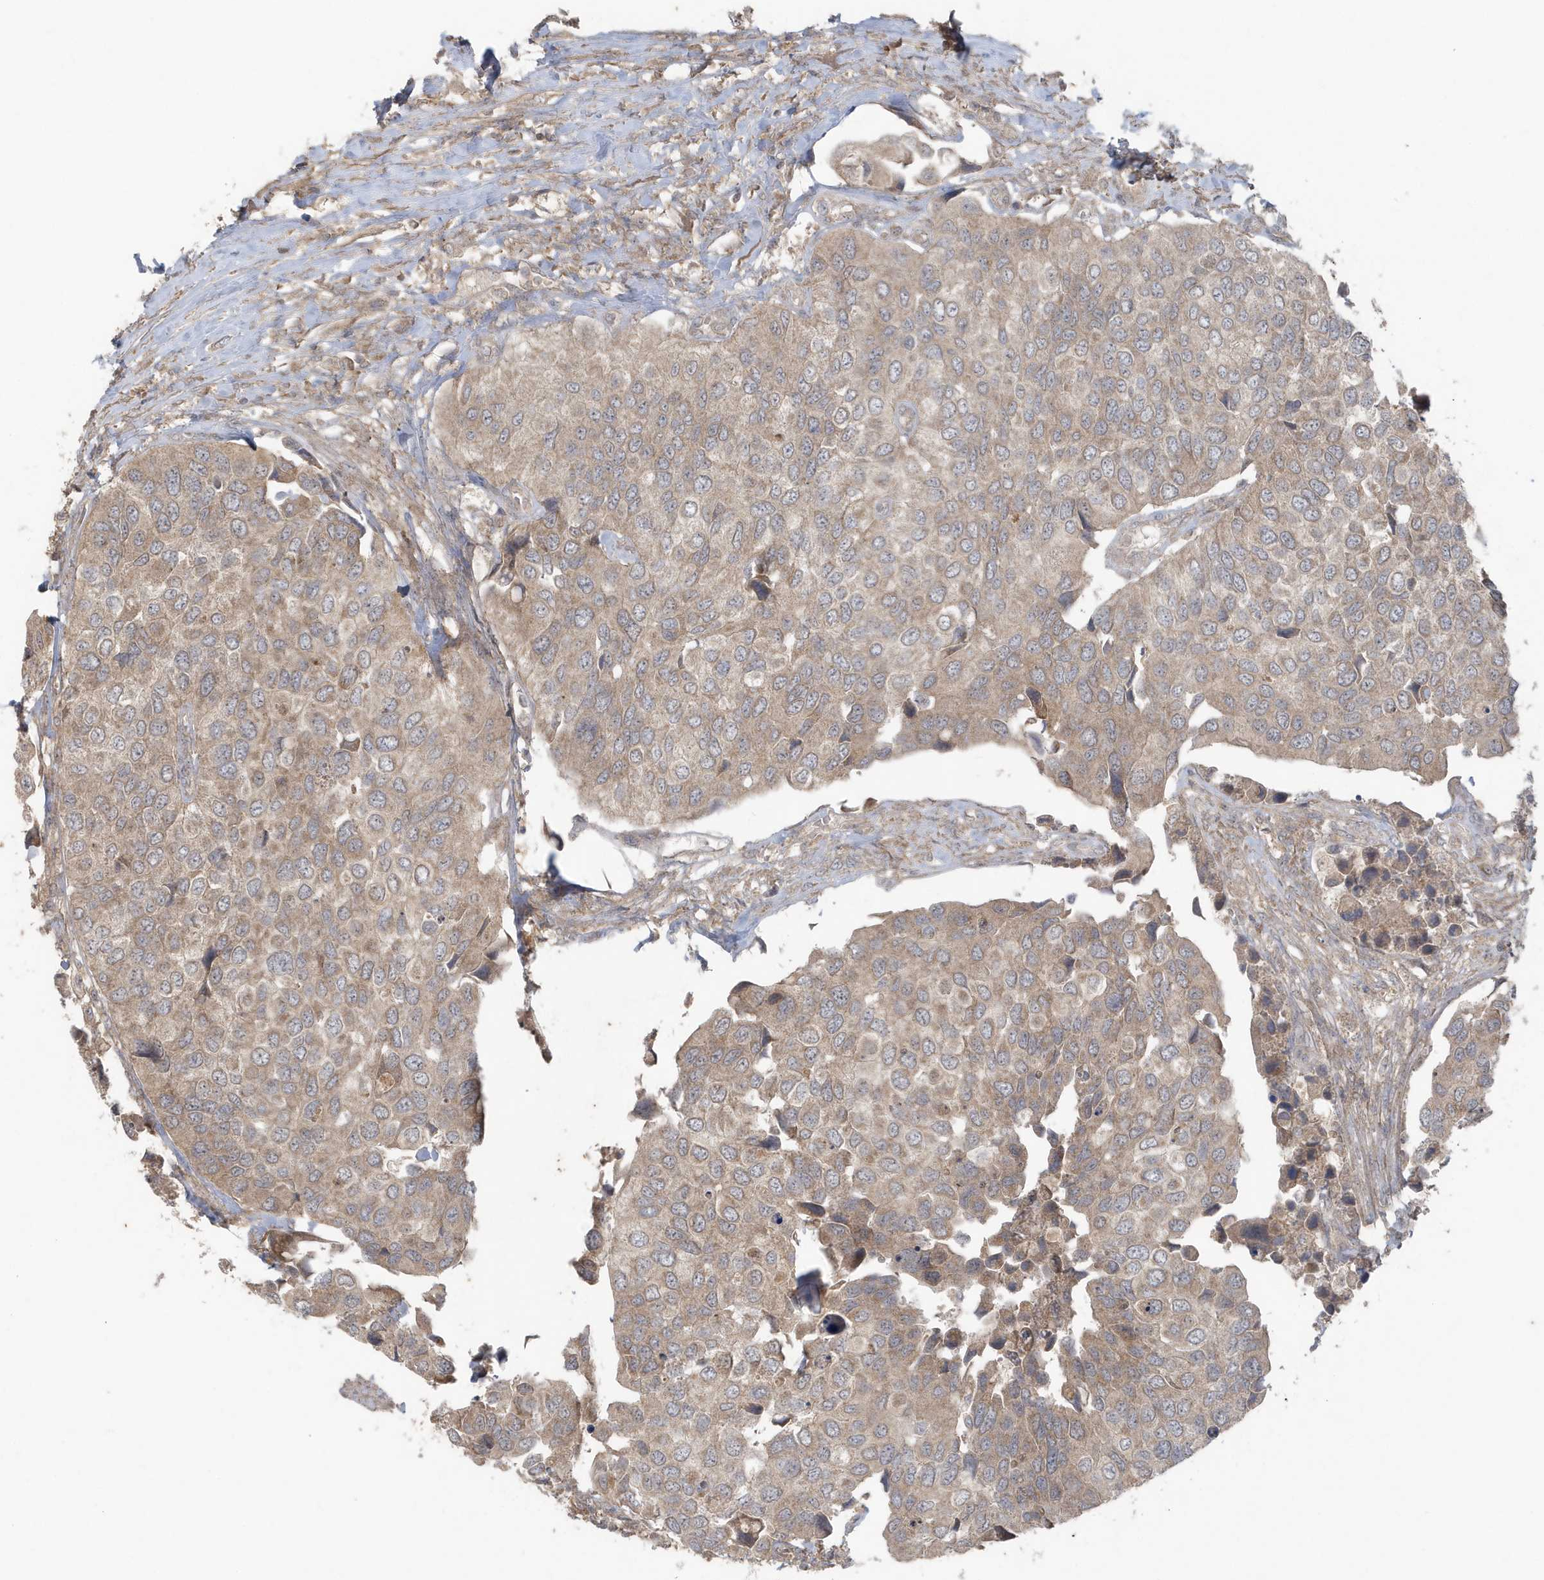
{"staining": {"intensity": "moderate", "quantity": ">75%", "location": "cytoplasmic/membranous"}, "tissue": "urothelial cancer", "cell_type": "Tumor cells", "image_type": "cancer", "snomed": [{"axis": "morphology", "description": "Urothelial carcinoma, High grade"}, {"axis": "topography", "description": "Urinary bladder"}], "caption": "Immunohistochemistry (IHC) staining of urothelial carcinoma (high-grade), which exhibits medium levels of moderate cytoplasmic/membranous positivity in approximately >75% of tumor cells indicating moderate cytoplasmic/membranous protein staining. The staining was performed using DAB (brown) for protein detection and nuclei were counterstained in hematoxylin (blue).", "gene": "C1RL", "patient": {"sex": "male", "age": 74}}